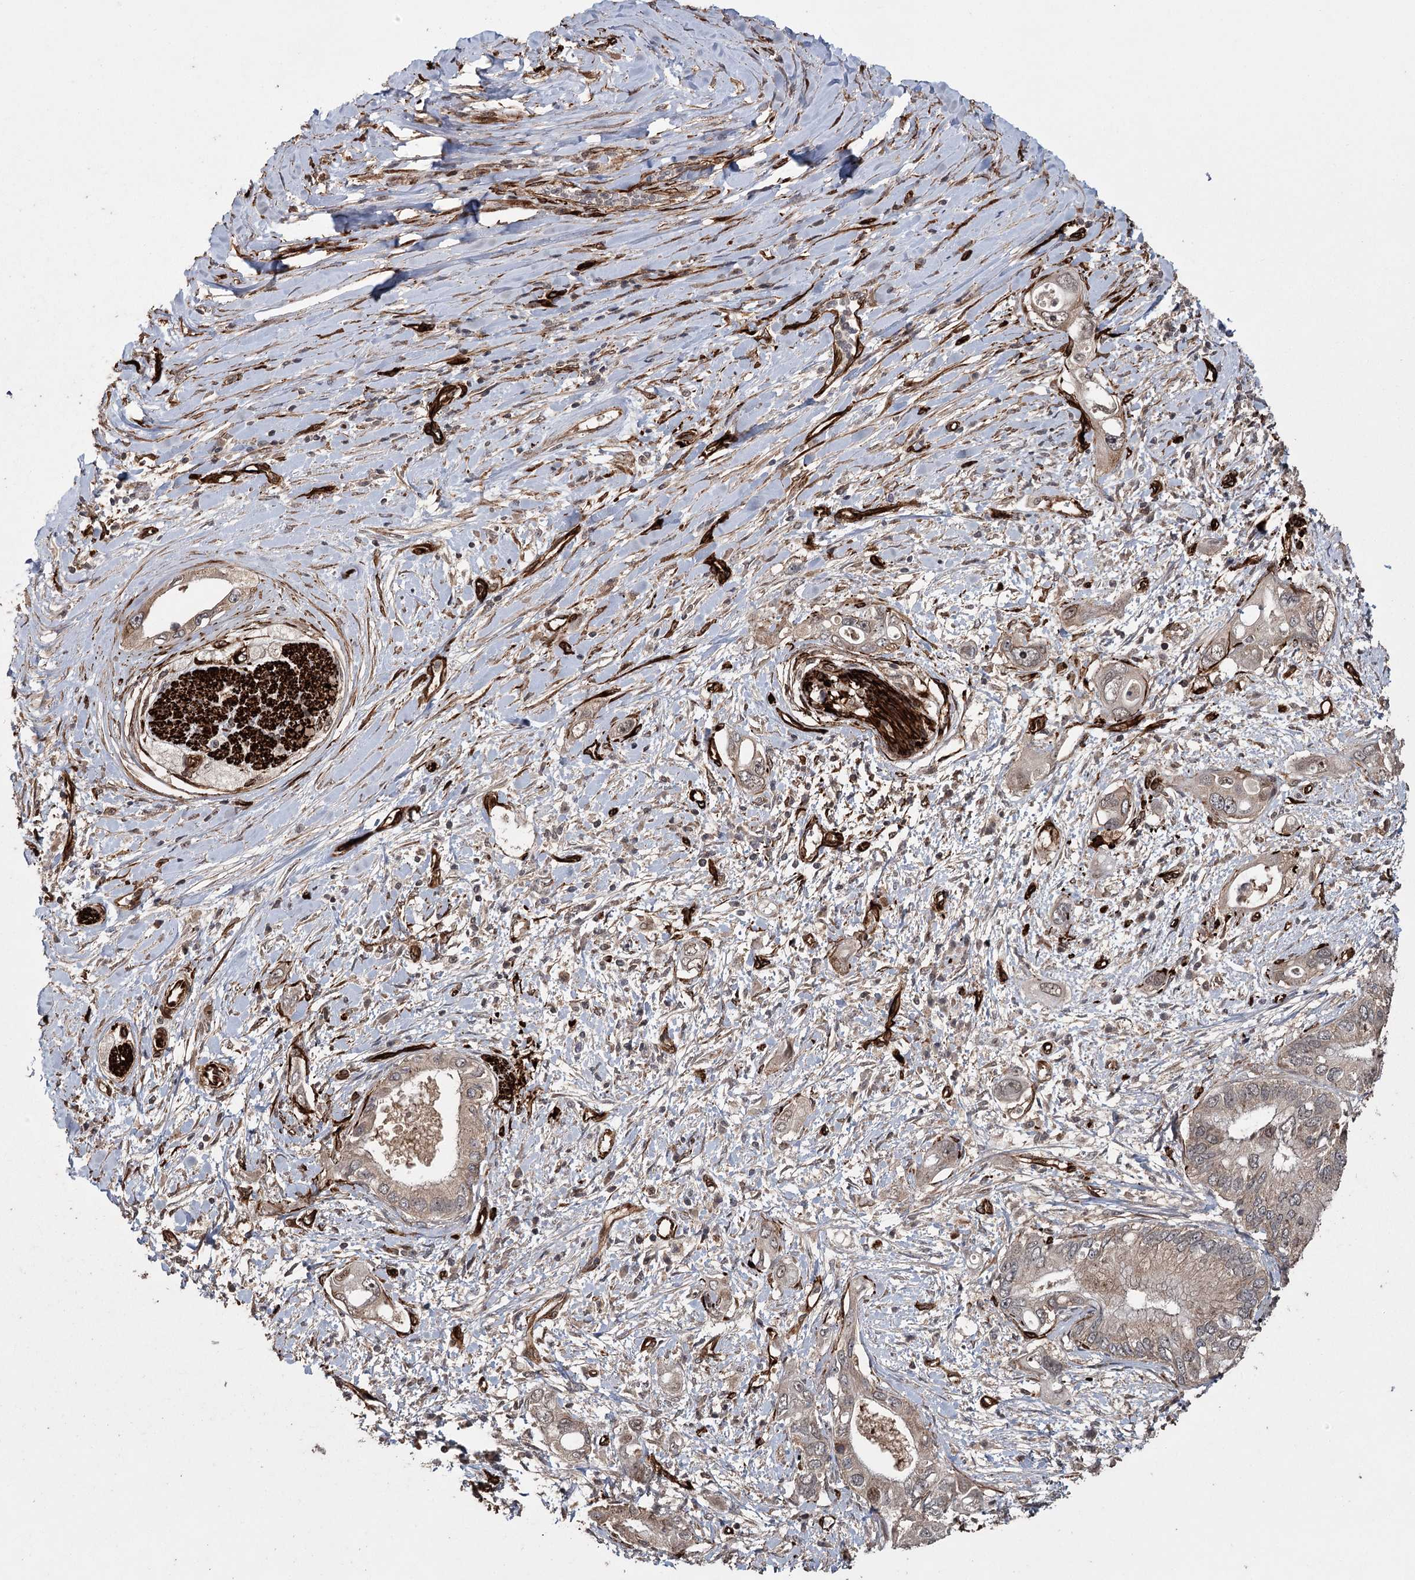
{"staining": {"intensity": "weak", "quantity": ">75%", "location": "cytoplasmic/membranous"}, "tissue": "pancreatic cancer", "cell_type": "Tumor cells", "image_type": "cancer", "snomed": [{"axis": "morphology", "description": "Inflammation, NOS"}, {"axis": "morphology", "description": "Adenocarcinoma, NOS"}, {"axis": "topography", "description": "Pancreas"}], "caption": "Brown immunohistochemical staining in pancreatic cancer (adenocarcinoma) shows weak cytoplasmic/membranous staining in approximately >75% of tumor cells.", "gene": "RPAP3", "patient": {"sex": "female", "age": 56}}